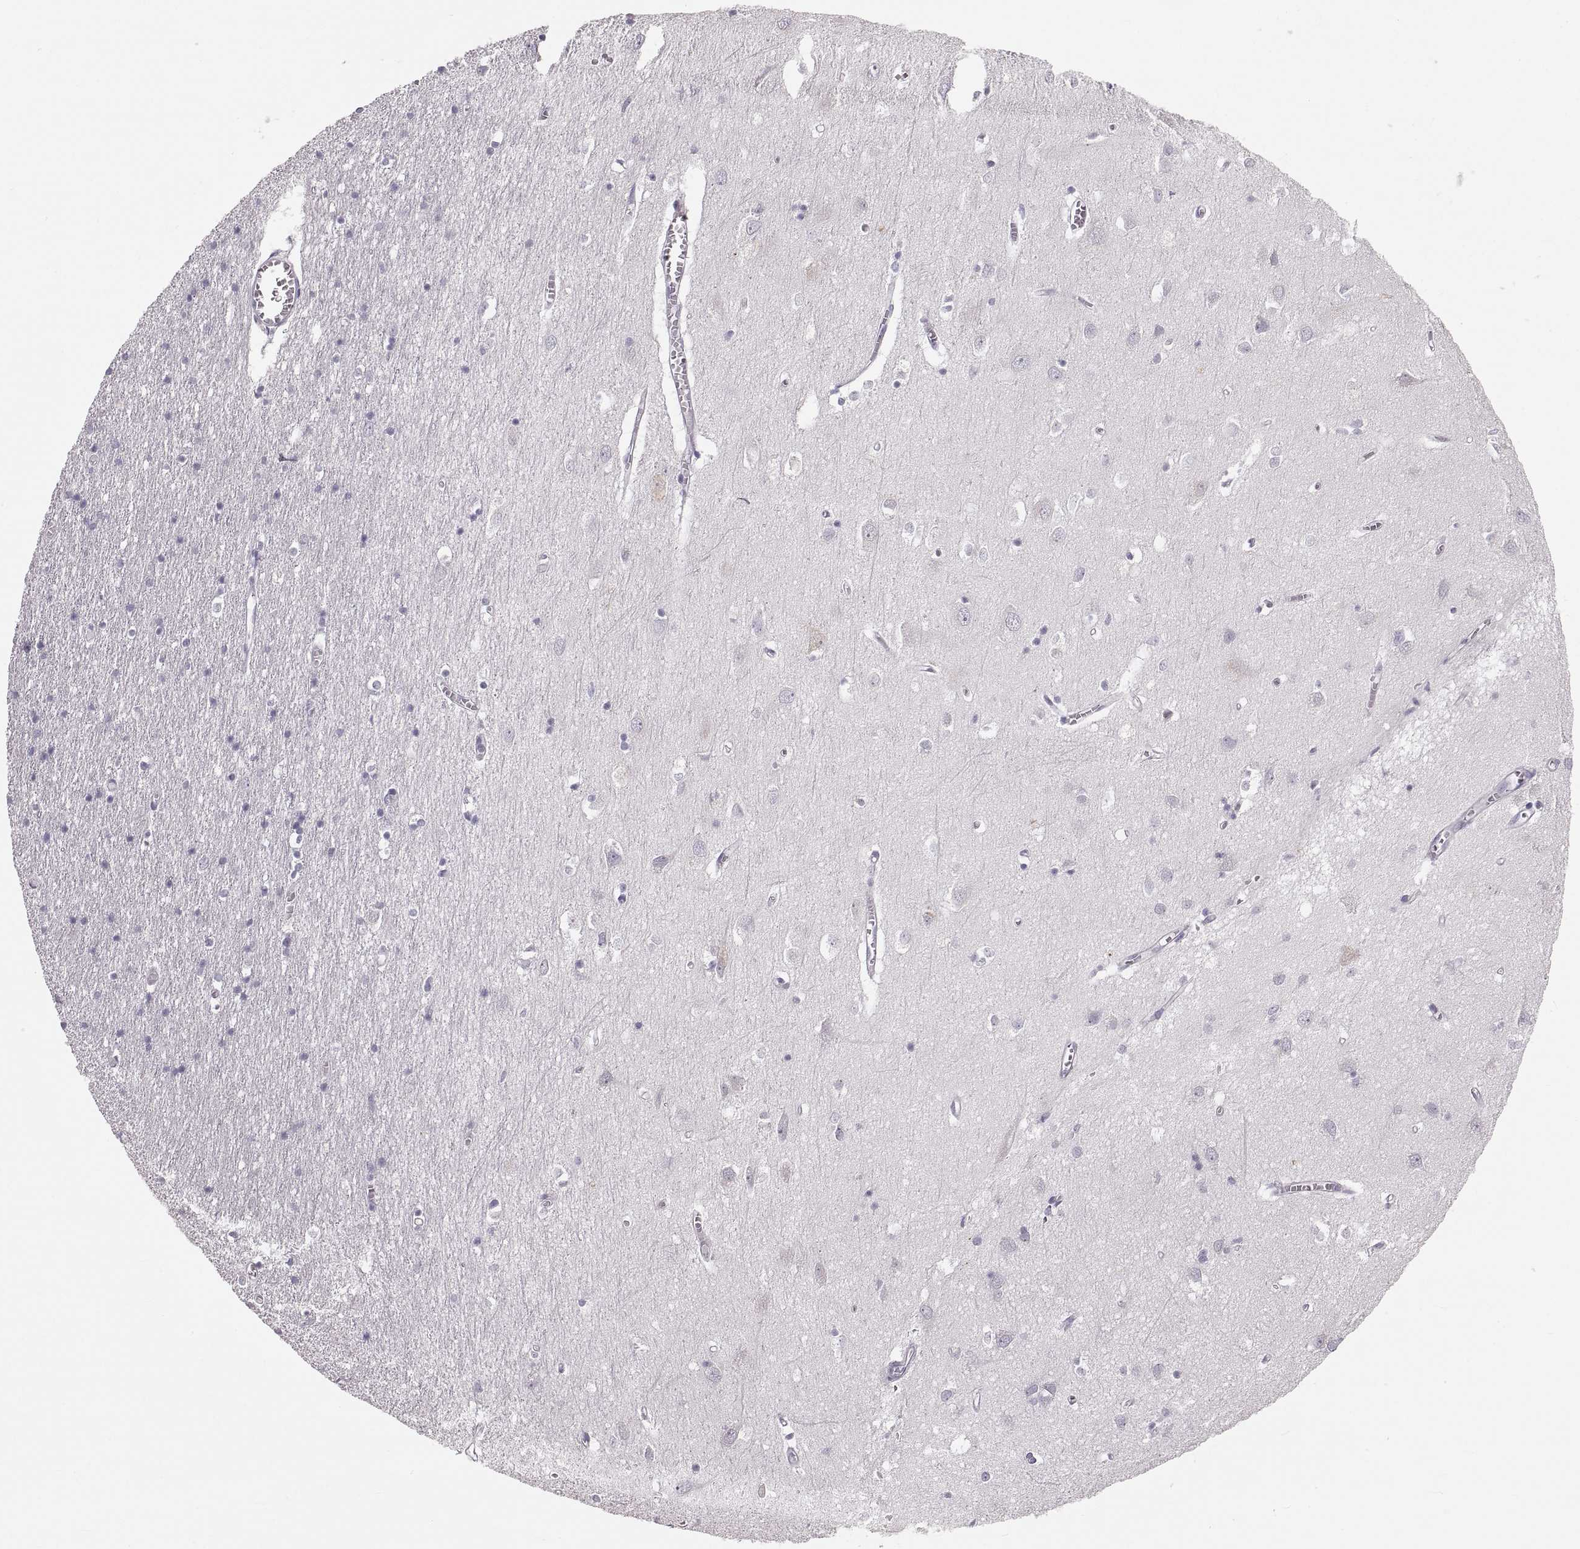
{"staining": {"intensity": "negative", "quantity": "none", "location": "none"}, "tissue": "cerebral cortex", "cell_type": "Endothelial cells", "image_type": "normal", "snomed": [{"axis": "morphology", "description": "Normal tissue, NOS"}, {"axis": "topography", "description": "Cerebral cortex"}], "caption": "High magnification brightfield microscopy of benign cerebral cortex stained with DAB (brown) and counterstained with hematoxylin (blue): endothelial cells show no significant expression.", "gene": "RUNDC3A", "patient": {"sex": "male", "age": 70}}